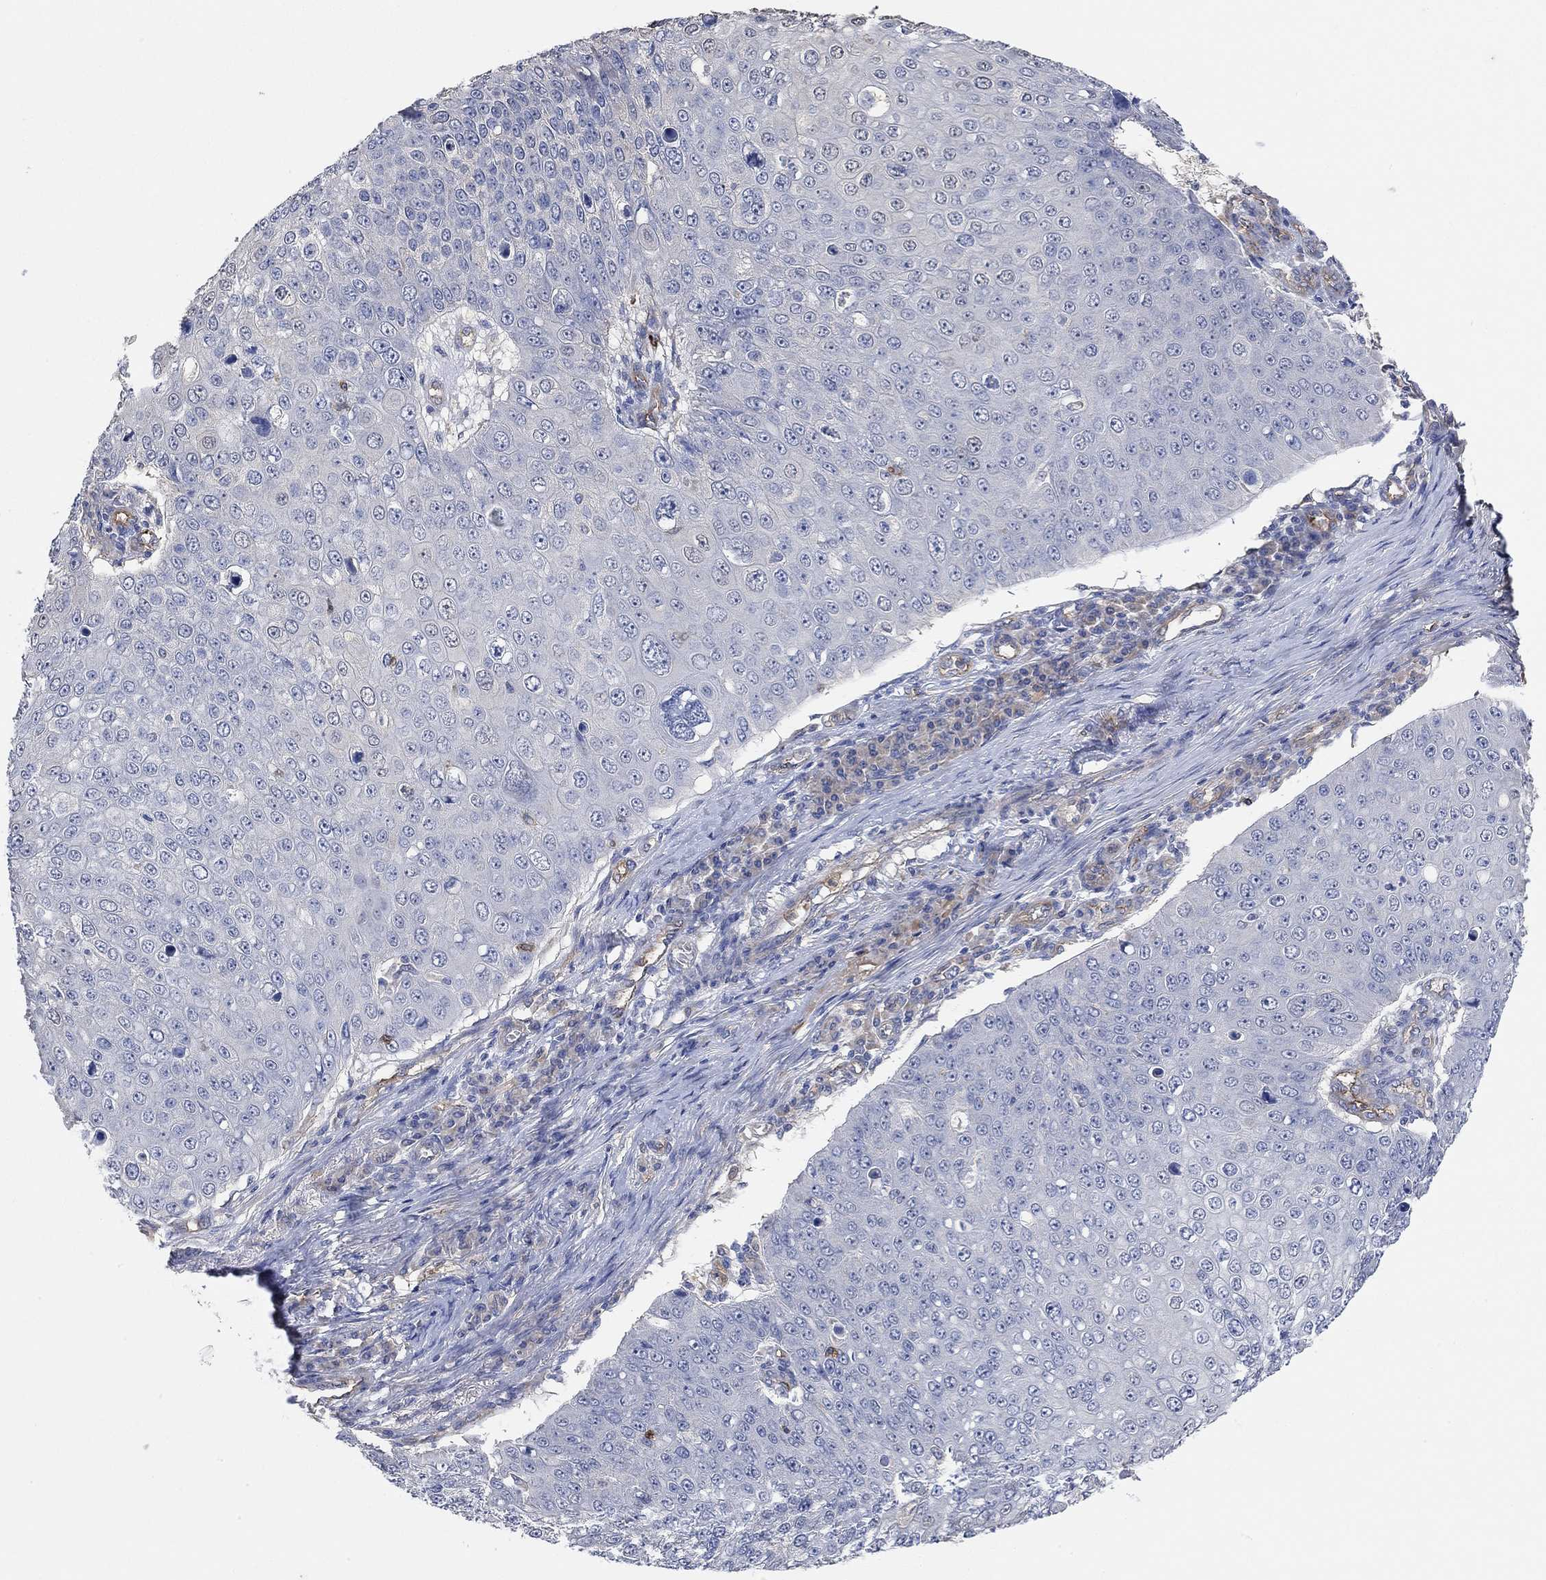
{"staining": {"intensity": "weak", "quantity": "<25%", "location": "cytoplasmic/membranous"}, "tissue": "skin cancer", "cell_type": "Tumor cells", "image_type": "cancer", "snomed": [{"axis": "morphology", "description": "Squamous cell carcinoma, NOS"}, {"axis": "topography", "description": "Skin"}], "caption": "A high-resolution image shows immunohistochemistry staining of skin cancer, which reveals no significant positivity in tumor cells.", "gene": "SYT16", "patient": {"sex": "male", "age": 71}}